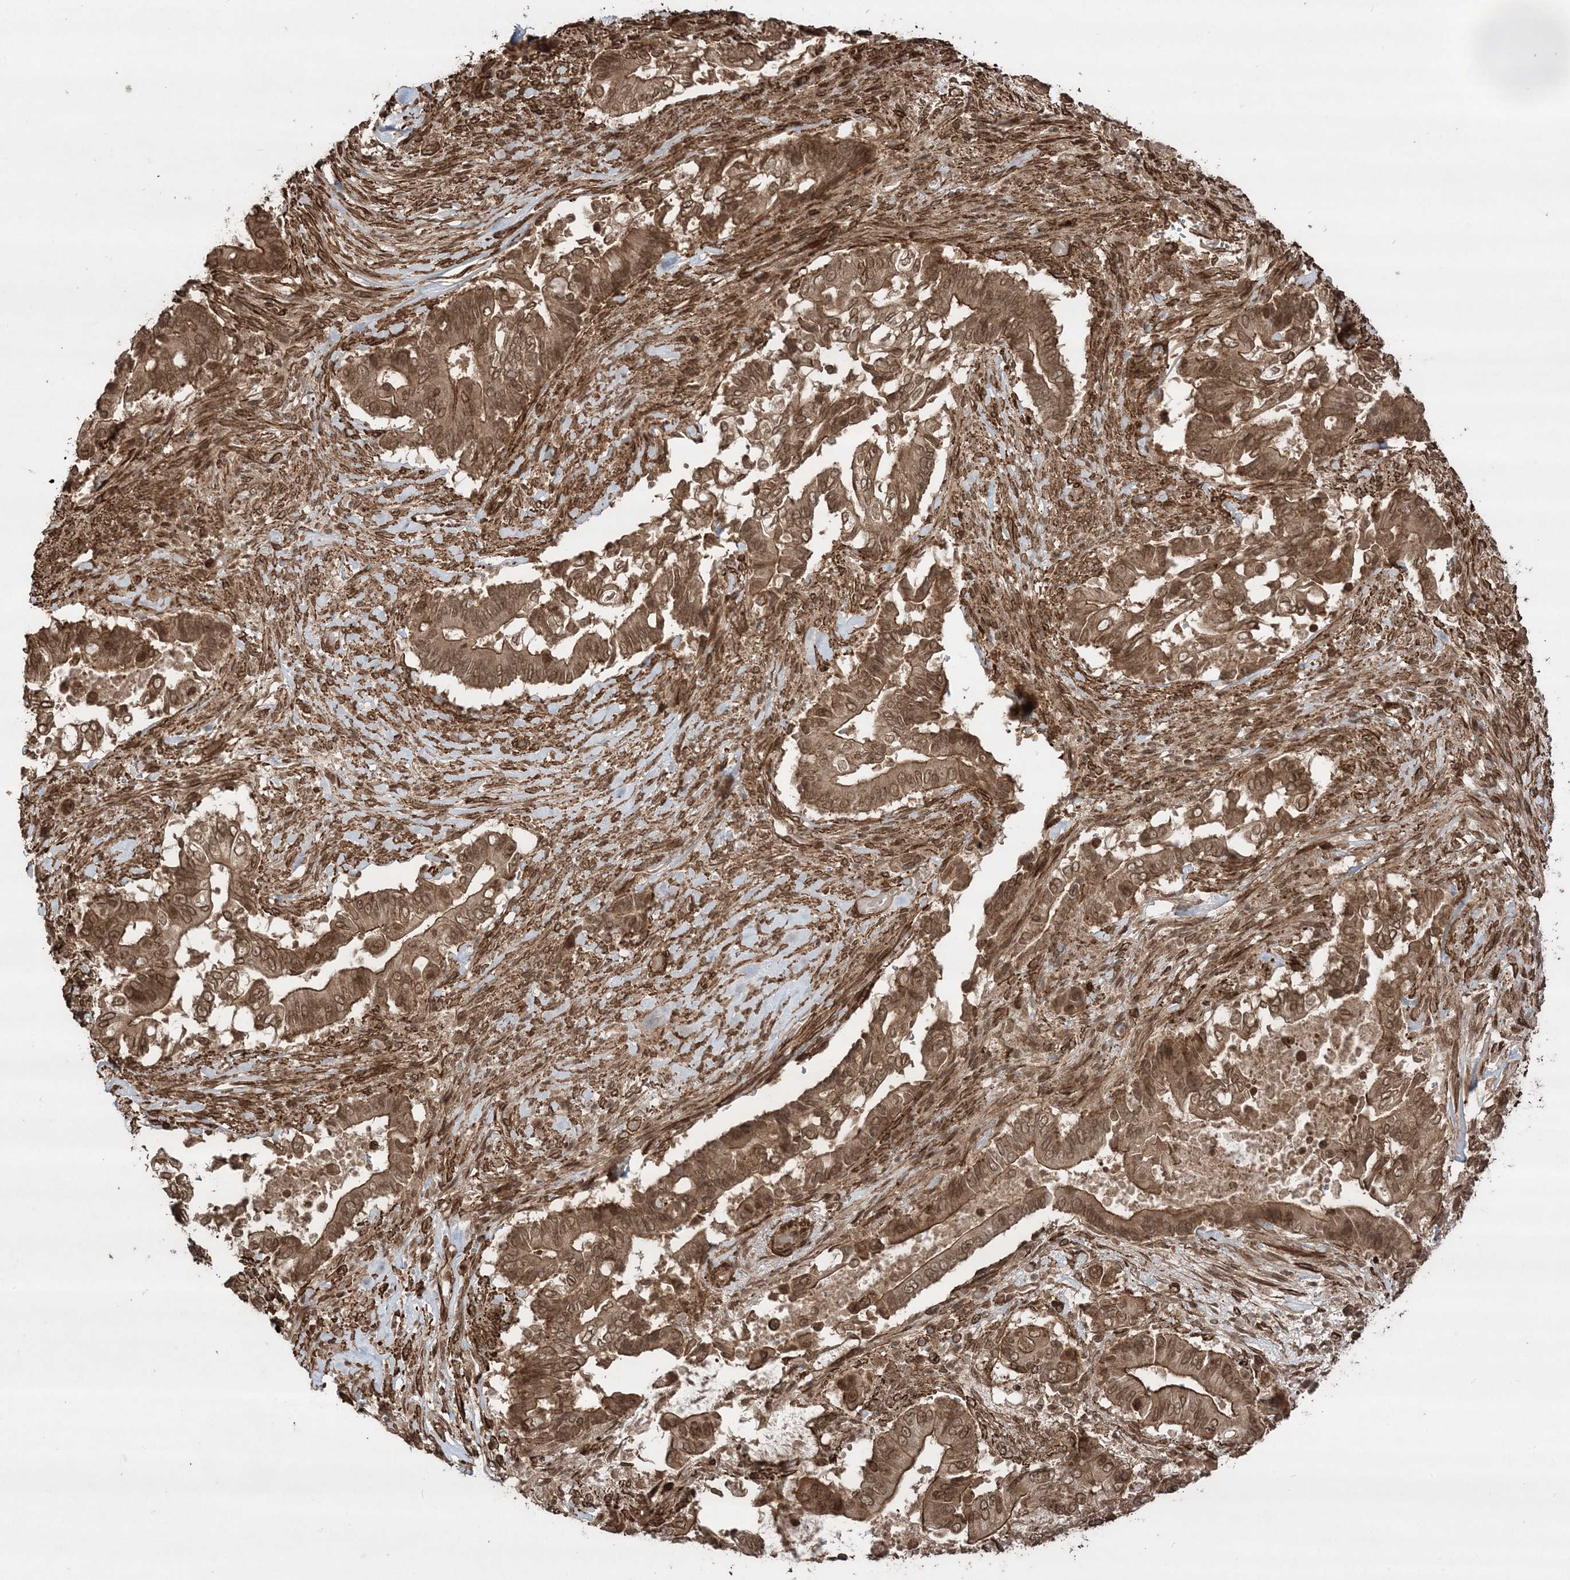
{"staining": {"intensity": "moderate", "quantity": ">75%", "location": "cytoplasmic/membranous,nuclear"}, "tissue": "pancreatic cancer", "cell_type": "Tumor cells", "image_type": "cancer", "snomed": [{"axis": "morphology", "description": "Adenocarcinoma, NOS"}, {"axis": "topography", "description": "Pancreas"}], "caption": "Immunohistochemistry (DAB (3,3'-diaminobenzidine)) staining of human adenocarcinoma (pancreatic) reveals moderate cytoplasmic/membranous and nuclear protein staining in about >75% of tumor cells.", "gene": "ETAA1", "patient": {"sex": "male", "age": 68}}